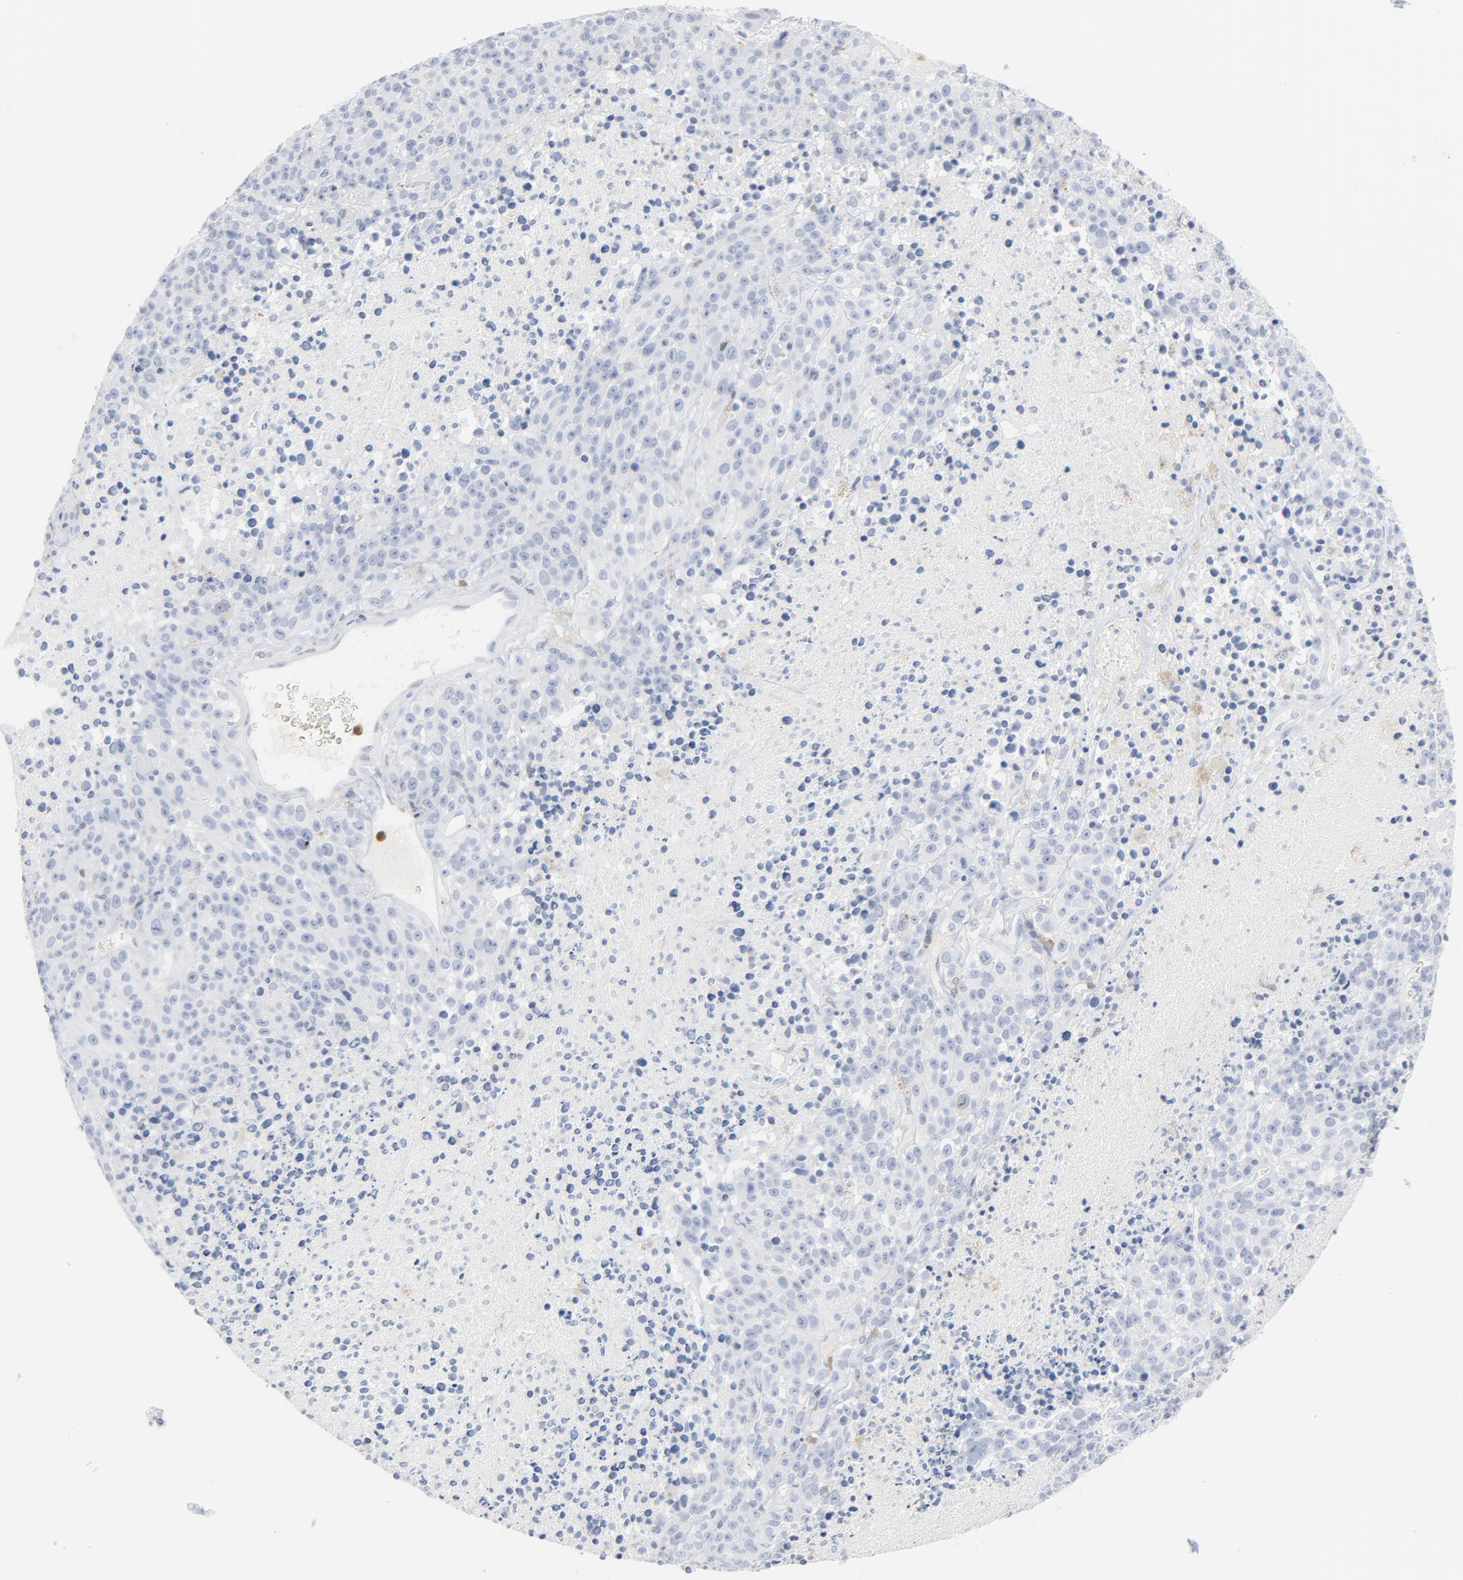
{"staining": {"intensity": "weak", "quantity": "<25%", "location": "cytoplasmic/membranous"}, "tissue": "melanoma", "cell_type": "Tumor cells", "image_type": "cancer", "snomed": [{"axis": "morphology", "description": "Malignant melanoma, Metastatic site"}, {"axis": "topography", "description": "Cerebral cortex"}], "caption": "Immunohistochemistry (IHC) histopathology image of neoplastic tissue: human malignant melanoma (metastatic site) stained with DAB (3,3'-diaminobenzidine) reveals no significant protein staining in tumor cells. (DAB (3,3'-diaminobenzidine) immunohistochemistry (IHC), high magnification).", "gene": "PTK2B", "patient": {"sex": "female", "age": 52}}